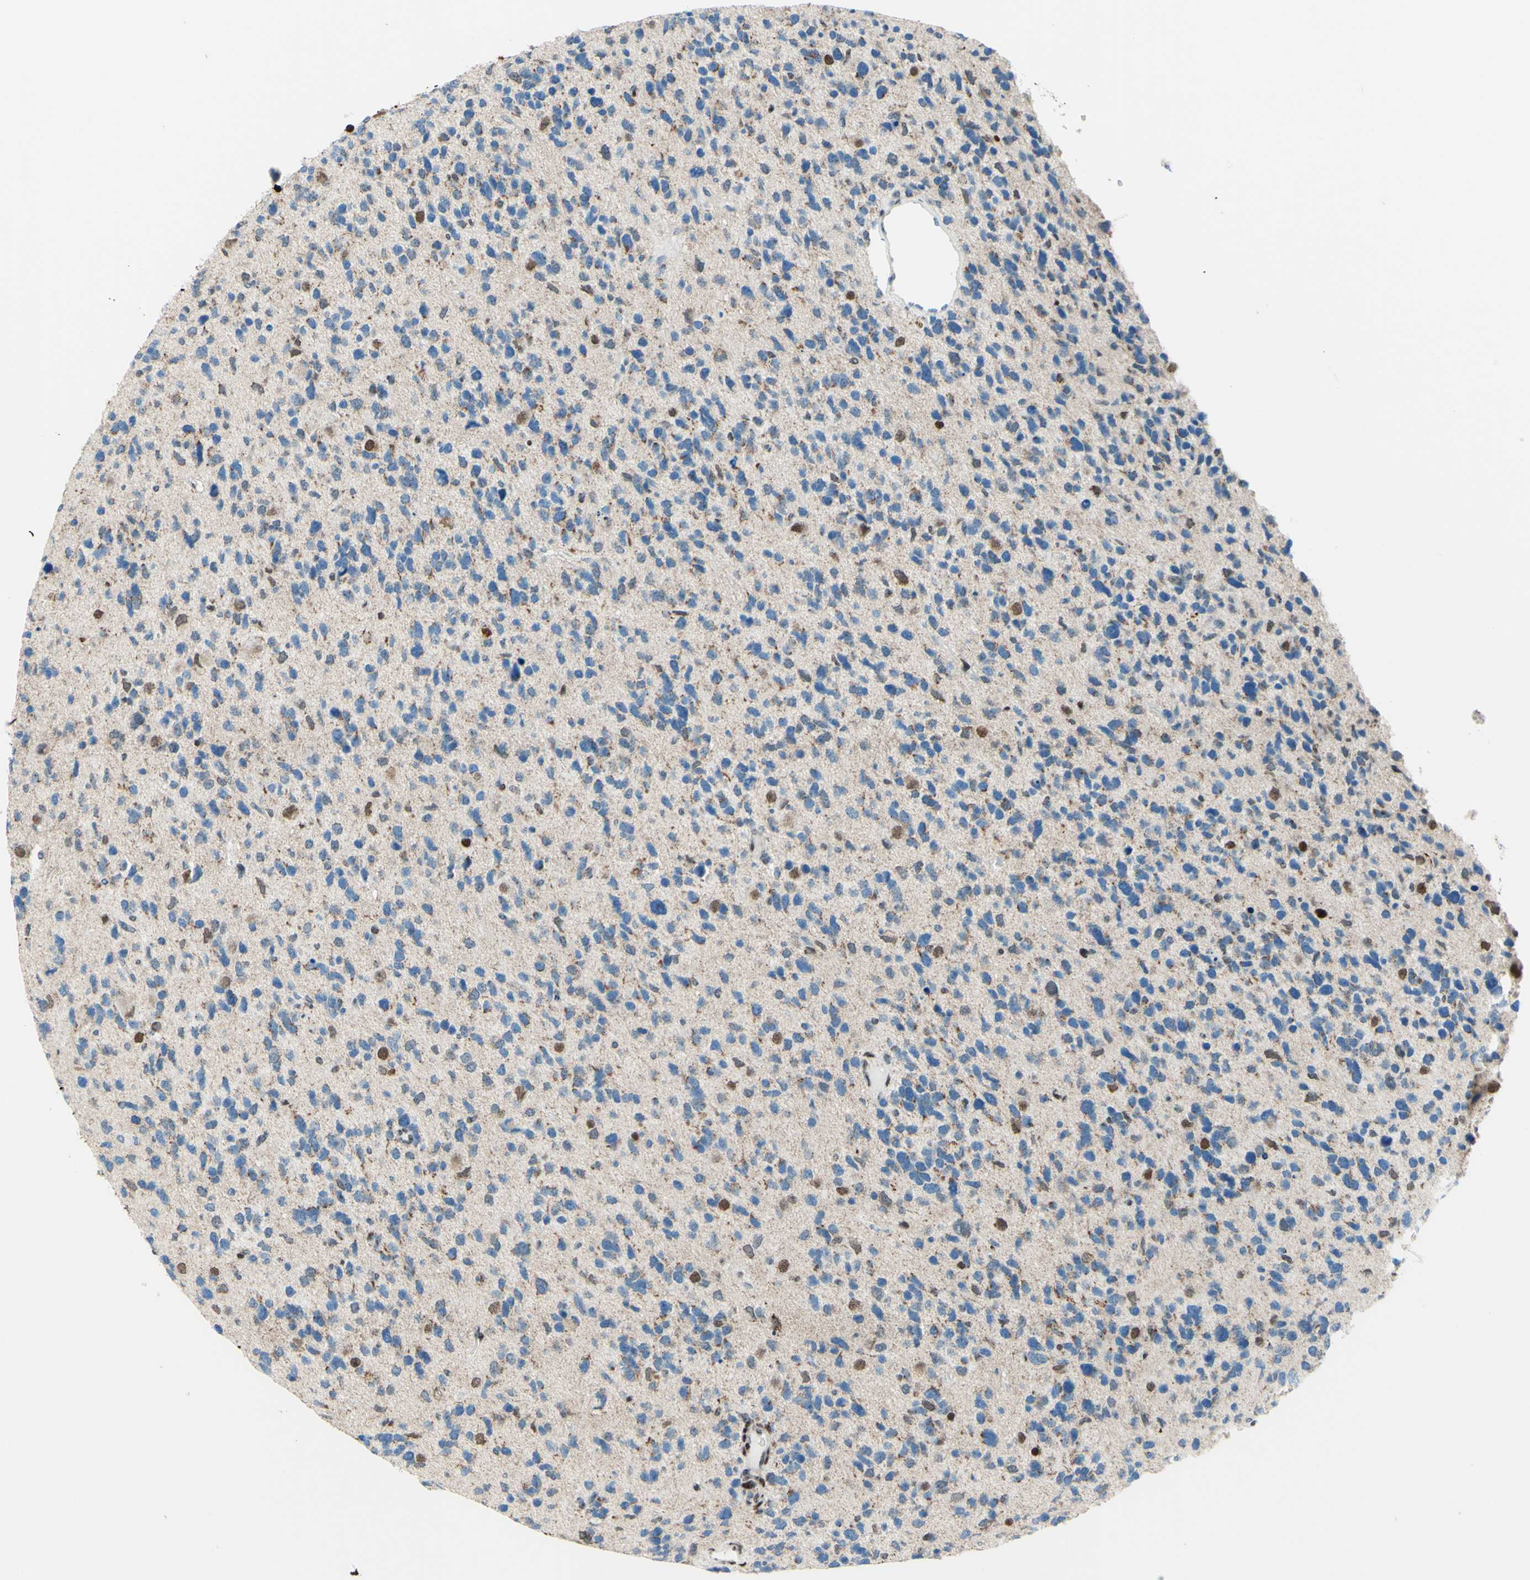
{"staining": {"intensity": "weak", "quantity": "25%-75%", "location": "cytoplasmic/membranous"}, "tissue": "glioma", "cell_type": "Tumor cells", "image_type": "cancer", "snomed": [{"axis": "morphology", "description": "Glioma, malignant, High grade"}, {"axis": "topography", "description": "Brain"}], "caption": "Weak cytoplasmic/membranous protein positivity is seen in approximately 25%-75% of tumor cells in glioma.", "gene": "CBX7", "patient": {"sex": "female", "age": 58}}